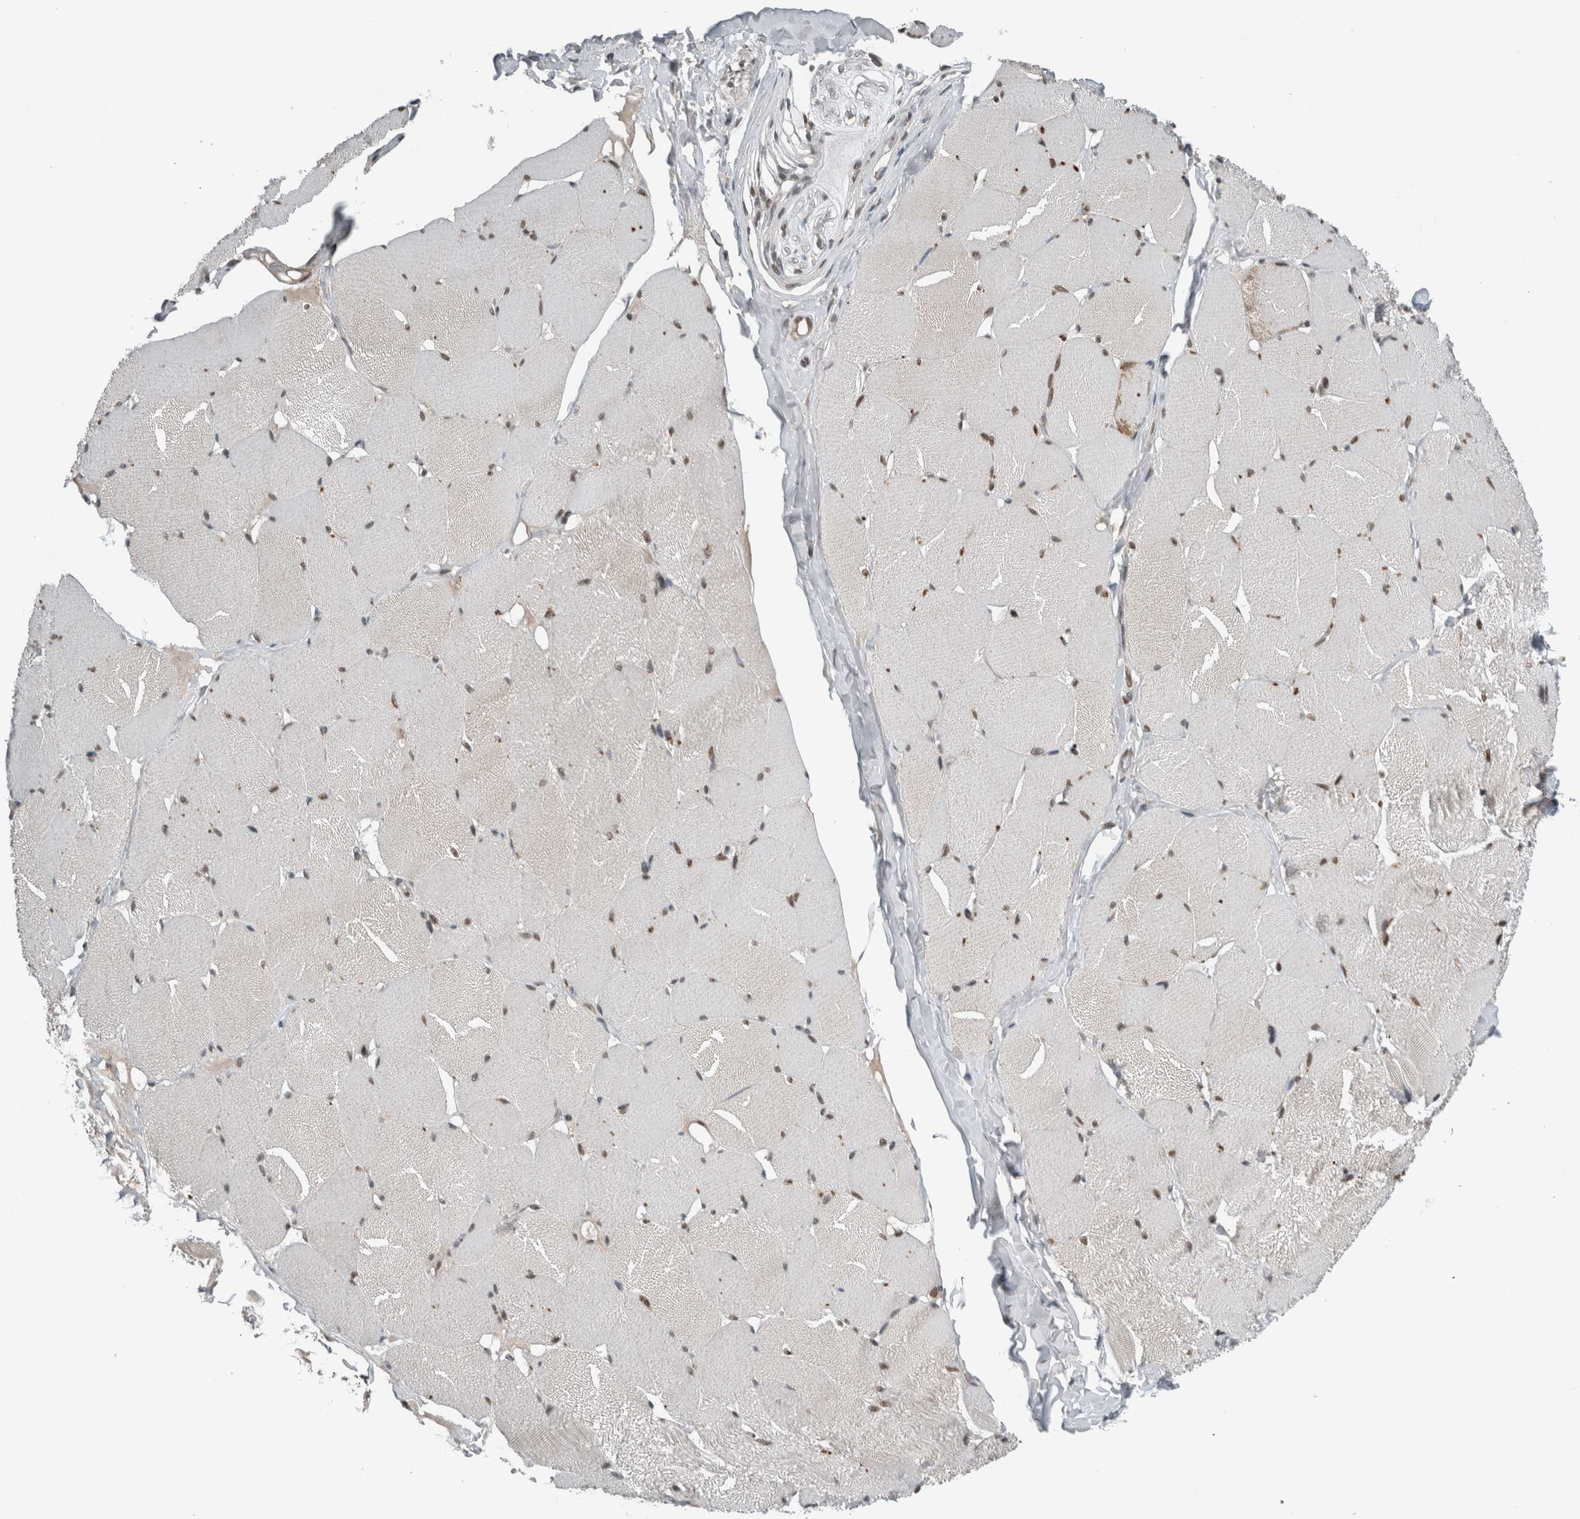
{"staining": {"intensity": "moderate", "quantity": ">75%", "location": "nuclear"}, "tissue": "skeletal muscle", "cell_type": "Myocytes", "image_type": "normal", "snomed": [{"axis": "morphology", "description": "Normal tissue, NOS"}, {"axis": "topography", "description": "Skin"}, {"axis": "topography", "description": "Skeletal muscle"}], "caption": "DAB immunohistochemical staining of unremarkable human skeletal muscle shows moderate nuclear protein expression in about >75% of myocytes.", "gene": "SPAG7", "patient": {"sex": "male", "age": 83}}